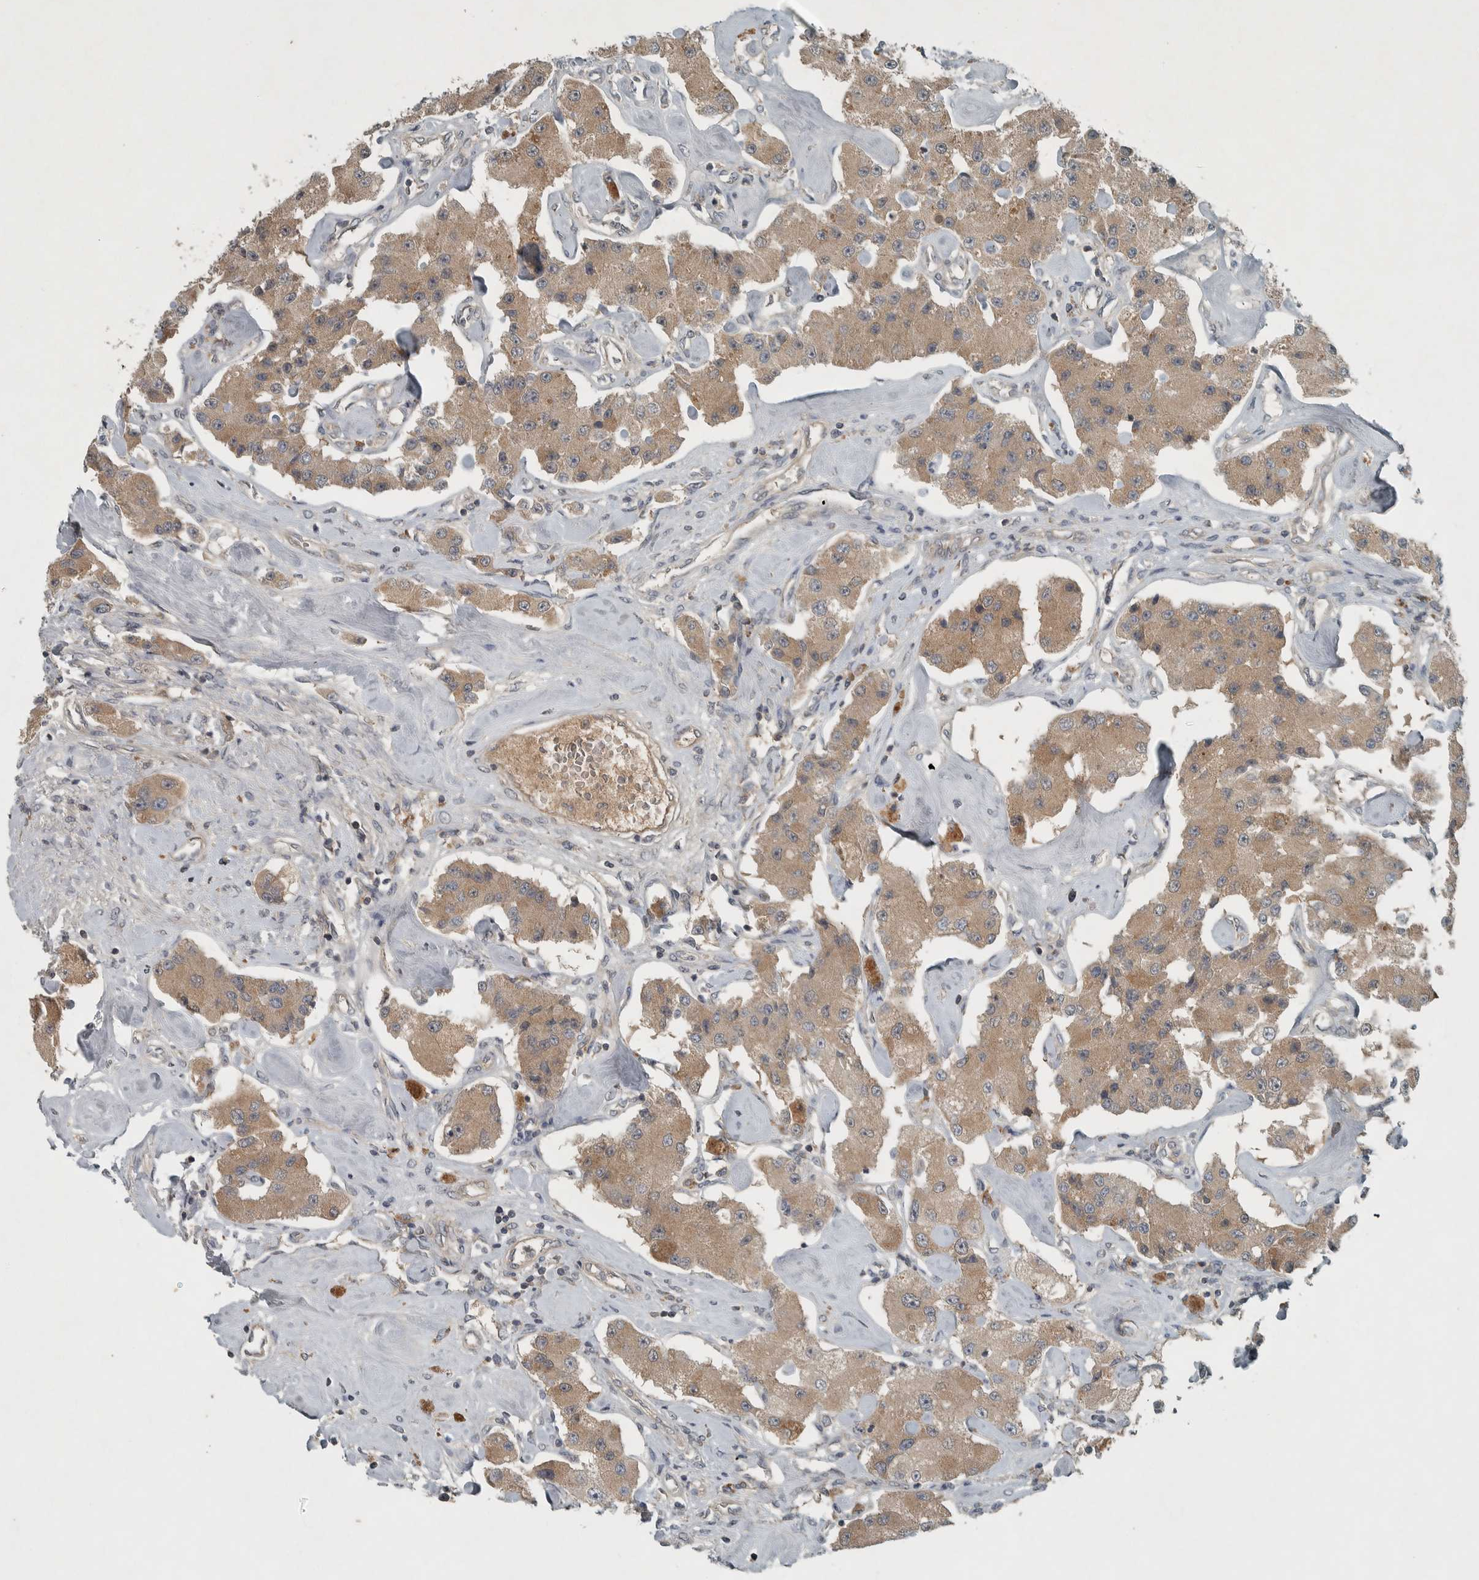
{"staining": {"intensity": "weak", "quantity": ">75%", "location": "cytoplasmic/membranous"}, "tissue": "carcinoid", "cell_type": "Tumor cells", "image_type": "cancer", "snomed": [{"axis": "morphology", "description": "Carcinoid, malignant, NOS"}, {"axis": "topography", "description": "Pancreas"}], "caption": "Carcinoid (malignant) was stained to show a protein in brown. There is low levels of weak cytoplasmic/membranous positivity in approximately >75% of tumor cells. The protein of interest is shown in brown color, while the nuclei are stained blue.", "gene": "CLCN2", "patient": {"sex": "male", "age": 41}}